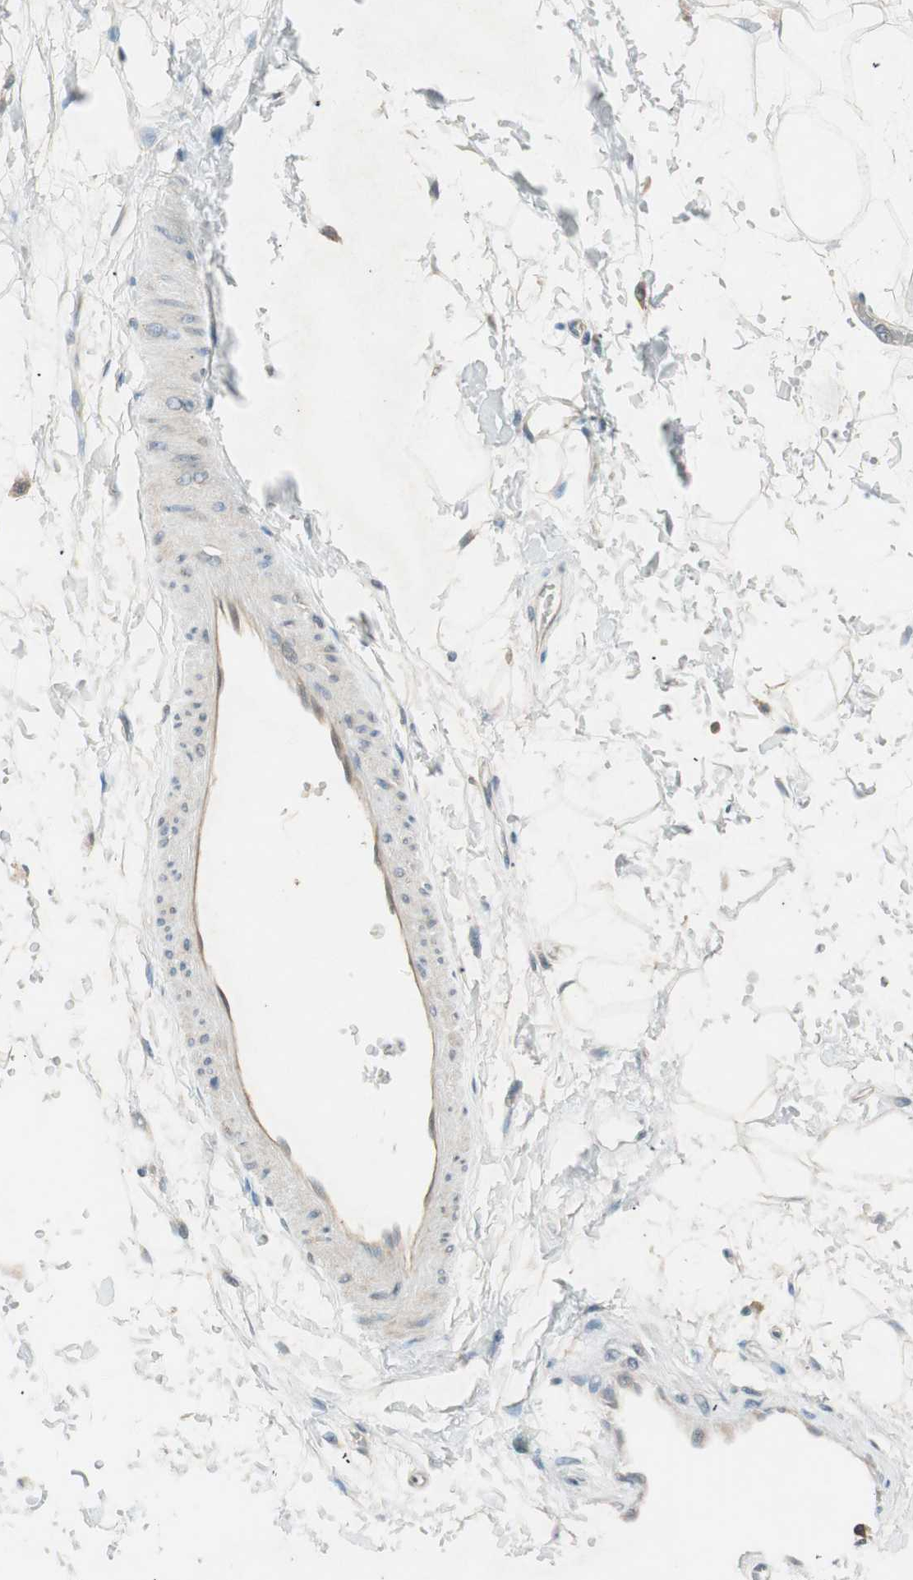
{"staining": {"intensity": "negative", "quantity": "none", "location": "none"}, "tissue": "adipose tissue", "cell_type": "Adipocytes", "image_type": "normal", "snomed": [{"axis": "morphology", "description": "Normal tissue, NOS"}, {"axis": "topography", "description": "Soft tissue"}], "caption": "Histopathology image shows no significant protein positivity in adipocytes of benign adipose tissue.", "gene": "NCLN", "patient": {"sex": "male", "age": 72}}